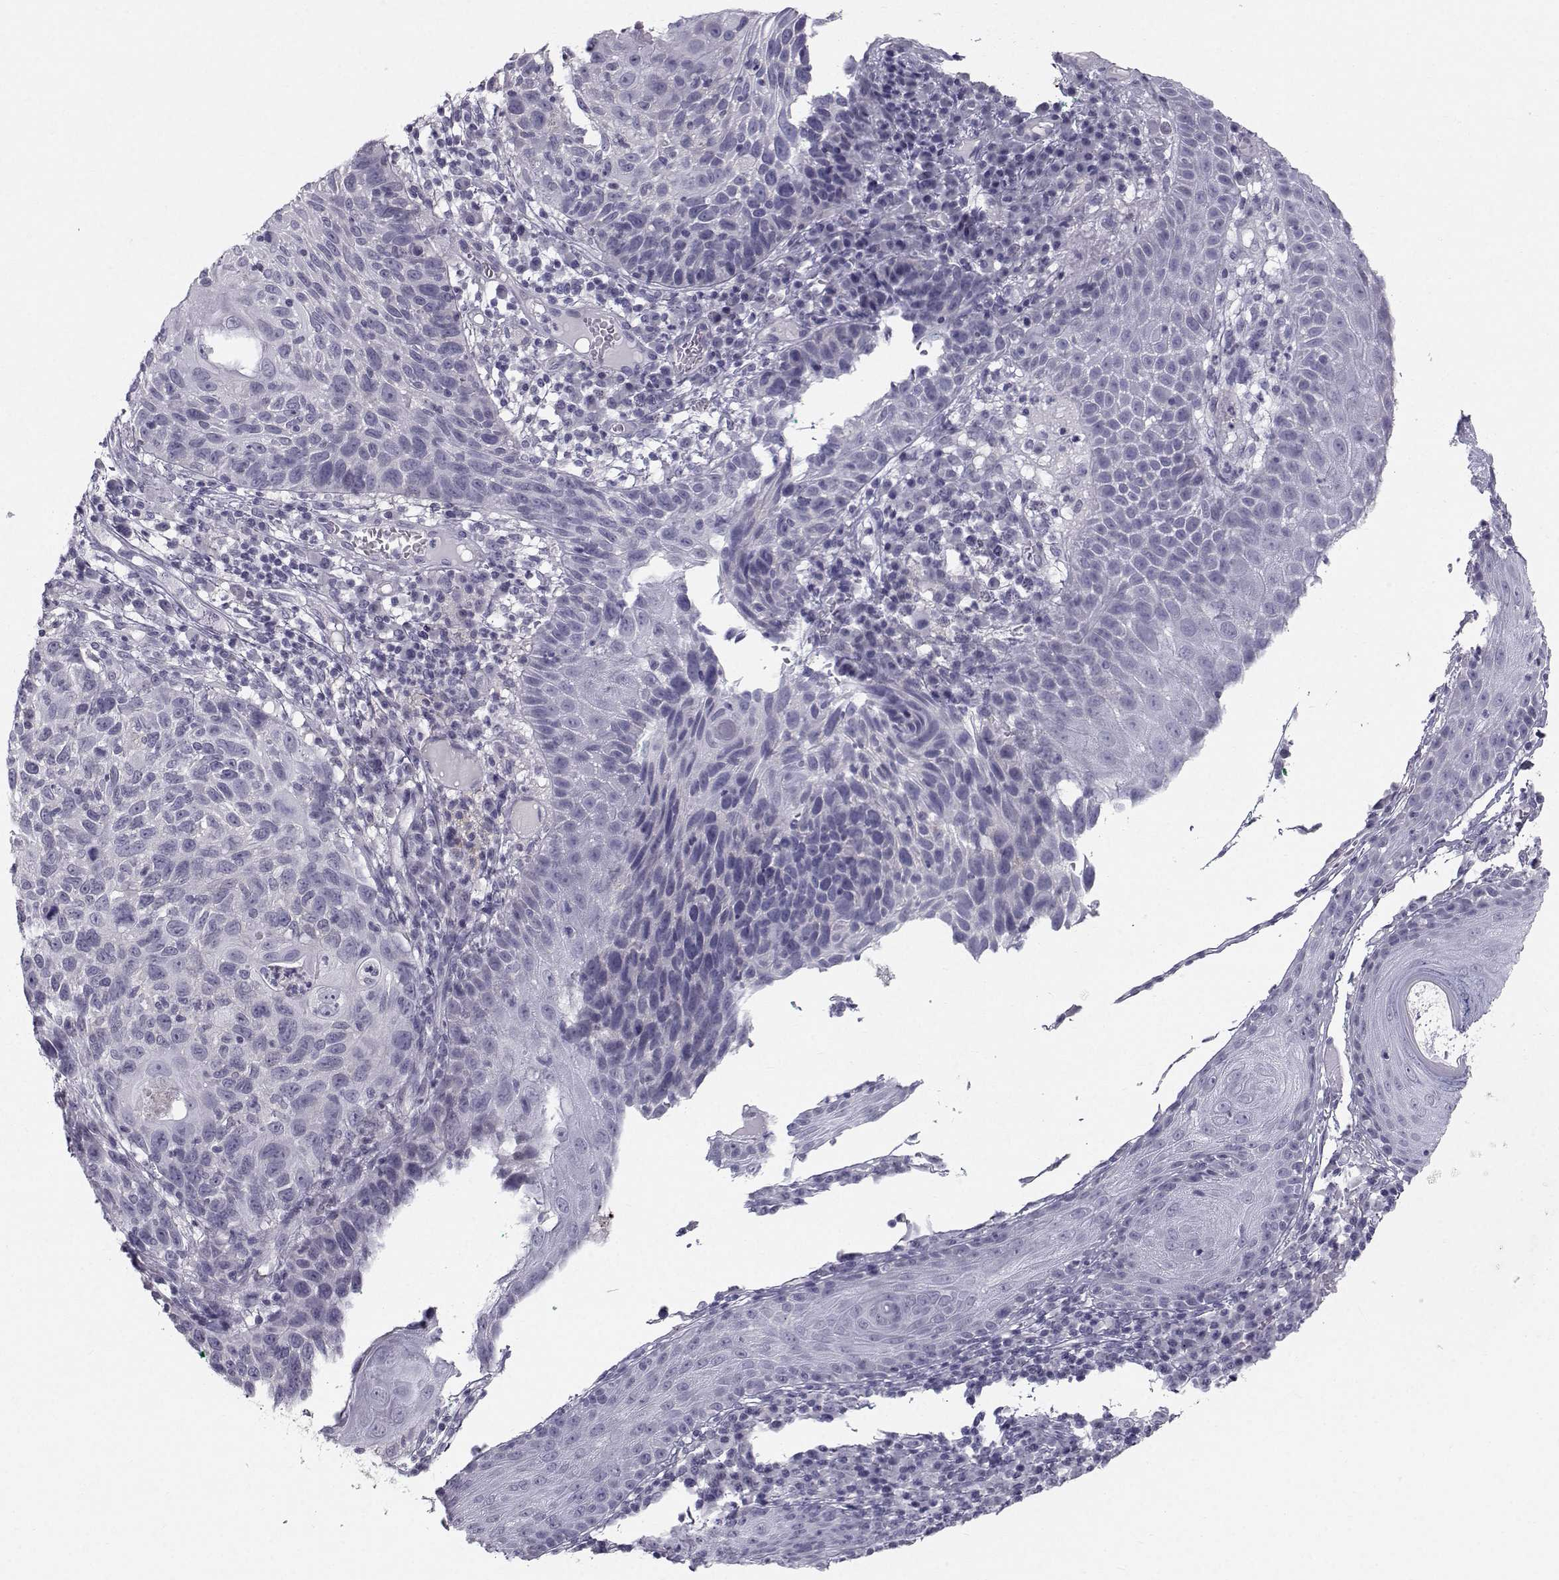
{"staining": {"intensity": "negative", "quantity": "none", "location": "none"}, "tissue": "skin cancer", "cell_type": "Tumor cells", "image_type": "cancer", "snomed": [{"axis": "morphology", "description": "Squamous cell carcinoma, NOS"}, {"axis": "topography", "description": "Skin"}], "caption": "Tumor cells are negative for brown protein staining in skin squamous cell carcinoma. Brightfield microscopy of immunohistochemistry (IHC) stained with DAB (brown) and hematoxylin (blue), captured at high magnification.", "gene": "SPDYE4", "patient": {"sex": "male", "age": 92}}